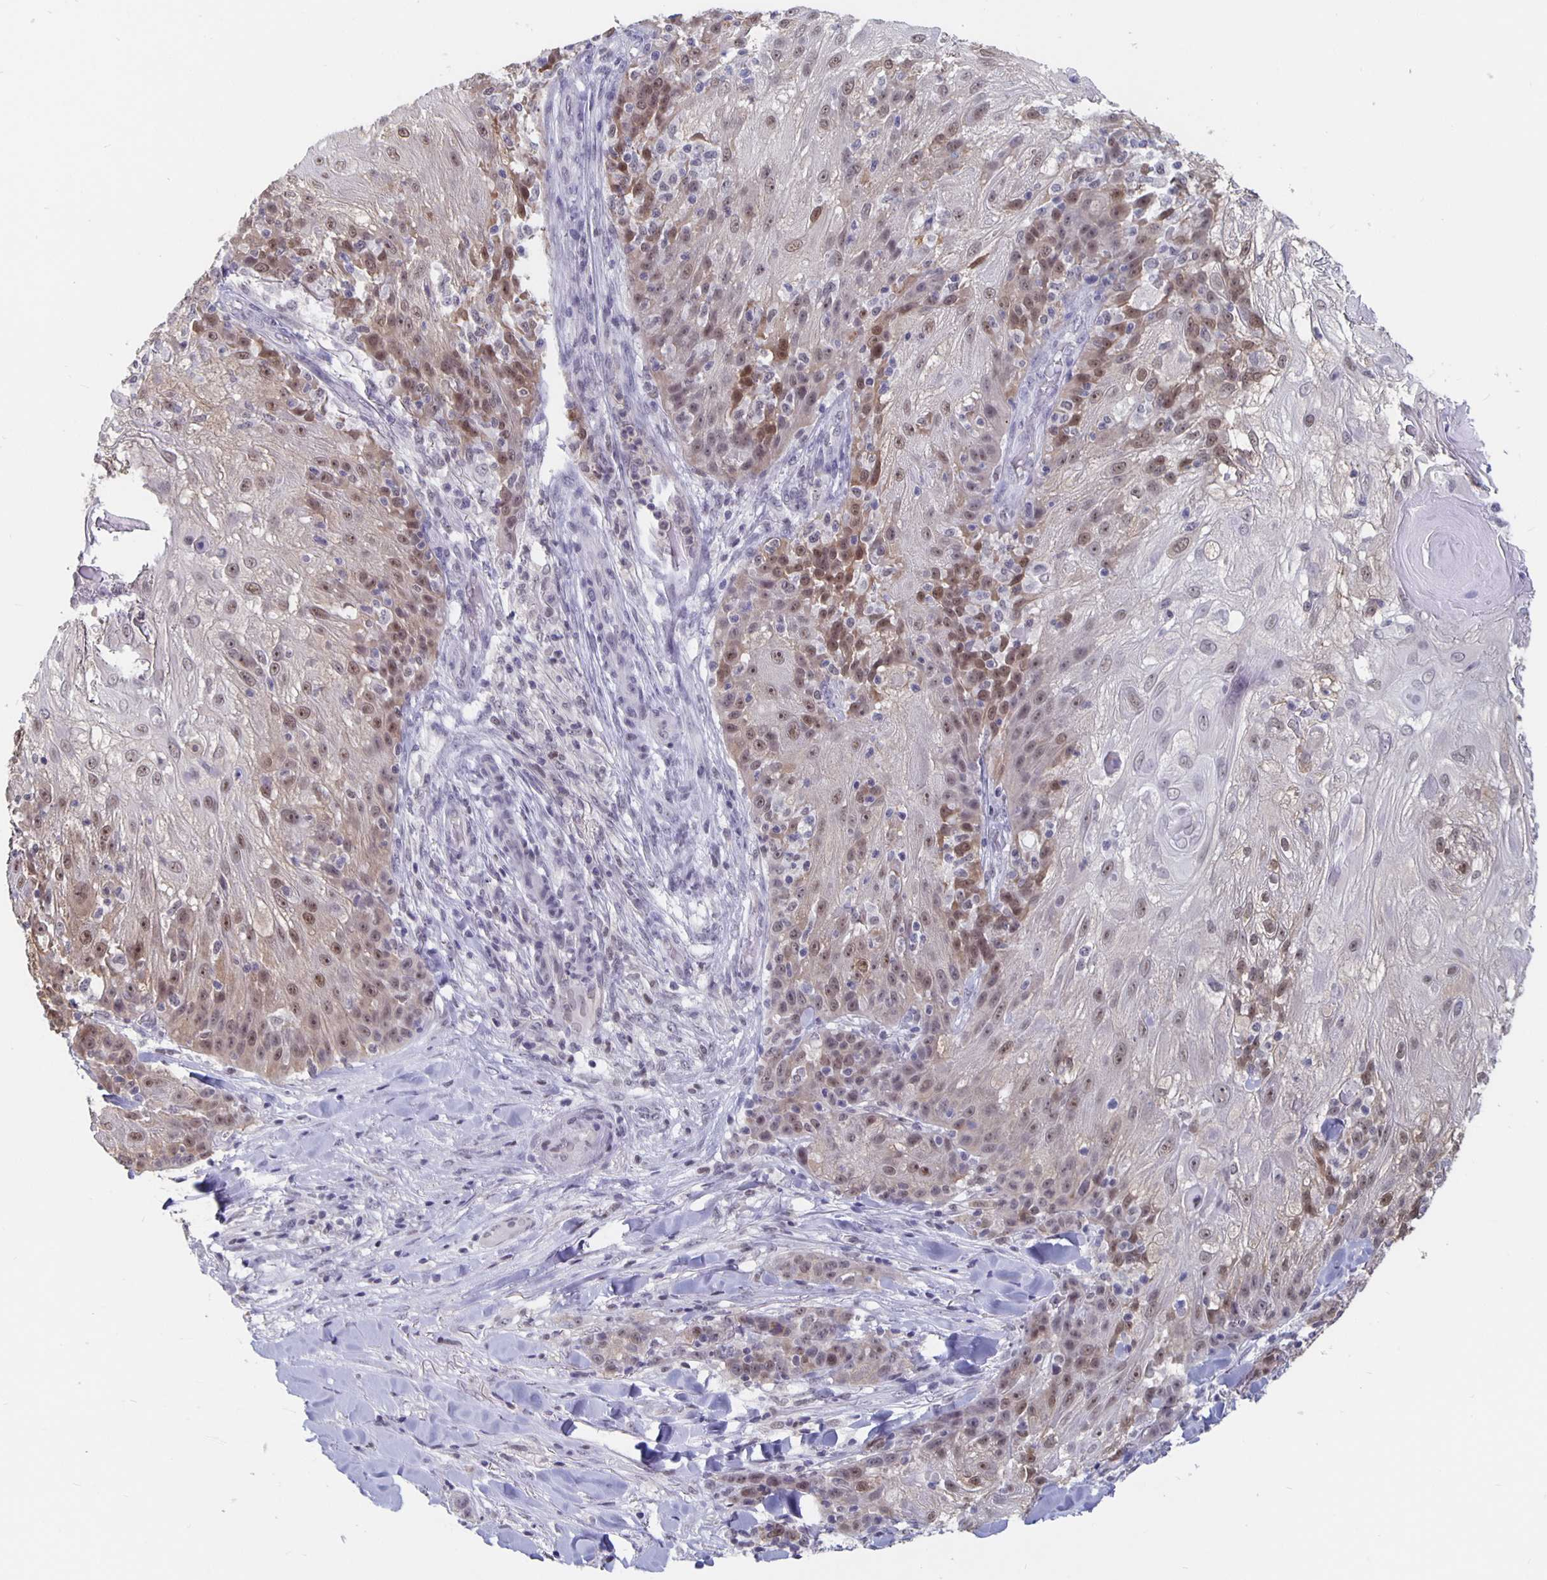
{"staining": {"intensity": "moderate", "quantity": "25%-75%", "location": "nuclear"}, "tissue": "skin cancer", "cell_type": "Tumor cells", "image_type": "cancer", "snomed": [{"axis": "morphology", "description": "Normal tissue, NOS"}, {"axis": "morphology", "description": "Squamous cell carcinoma, NOS"}, {"axis": "topography", "description": "Skin"}], "caption": "Immunohistochemical staining of skin cancer exhibits moderate nuclear protein positivity in about 25%-75% of tumor cells.", "gene": "ZNF691", "patient": {"sex": "female", "age": 83}}